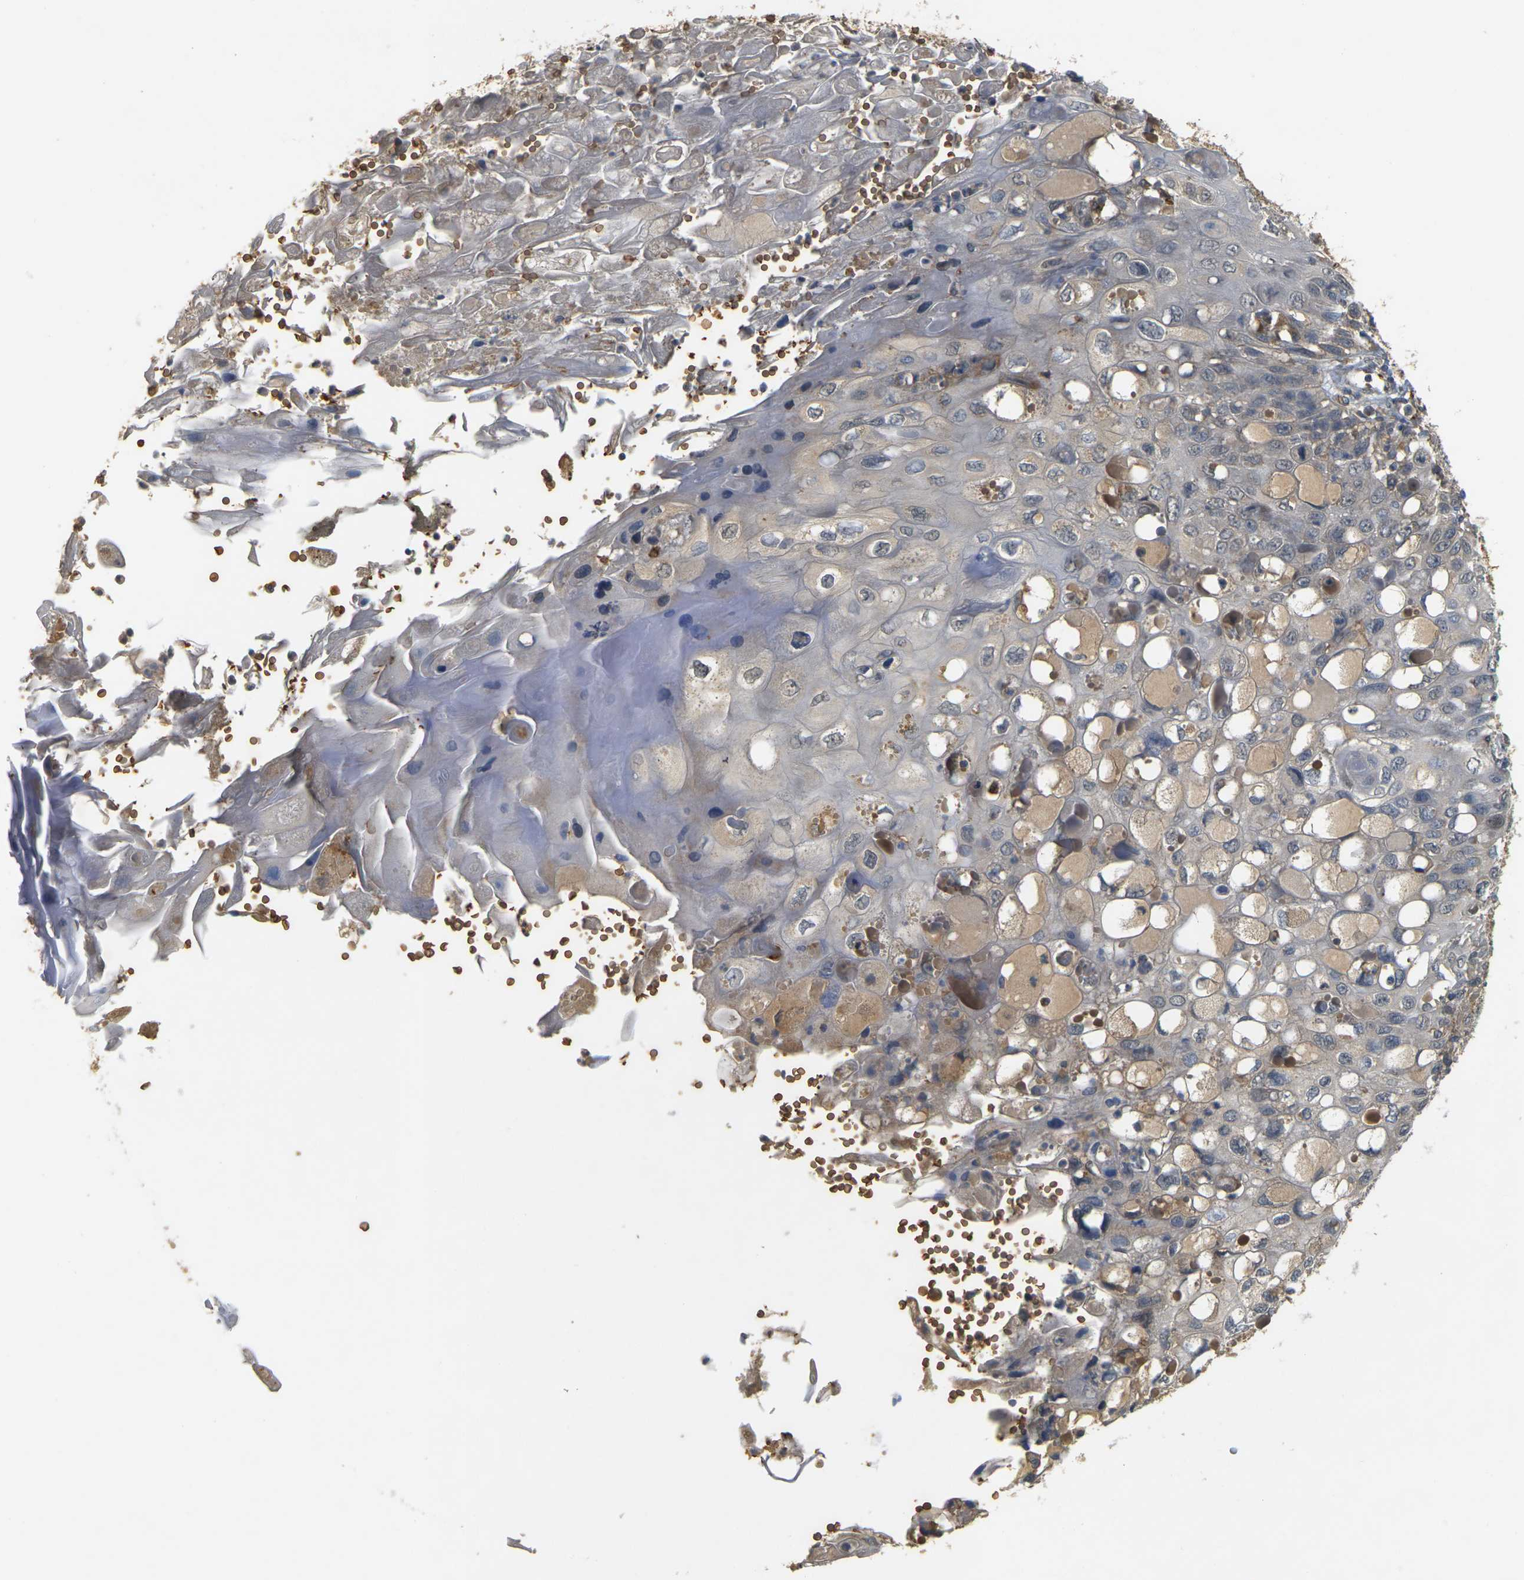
{"staining": {"intensity": "weak", "quantity": "<25%", "location": "cytoplasmic/membranous"}, "tissue": "cervical cancer", "cell_type": "Tumor cells", "image_type": "cancer", "snomed": [{"axis": "morphology", "description": "Squamous cell carcinoma, NOS"}, {"axis": "topography", "description": "Cervix"}], "caption": "Histopathology image shows no significant protein staining in tumor cells of cervical cancer.", "gene": "MEGF9", "patient": {"sex": "female", "age": 70}}